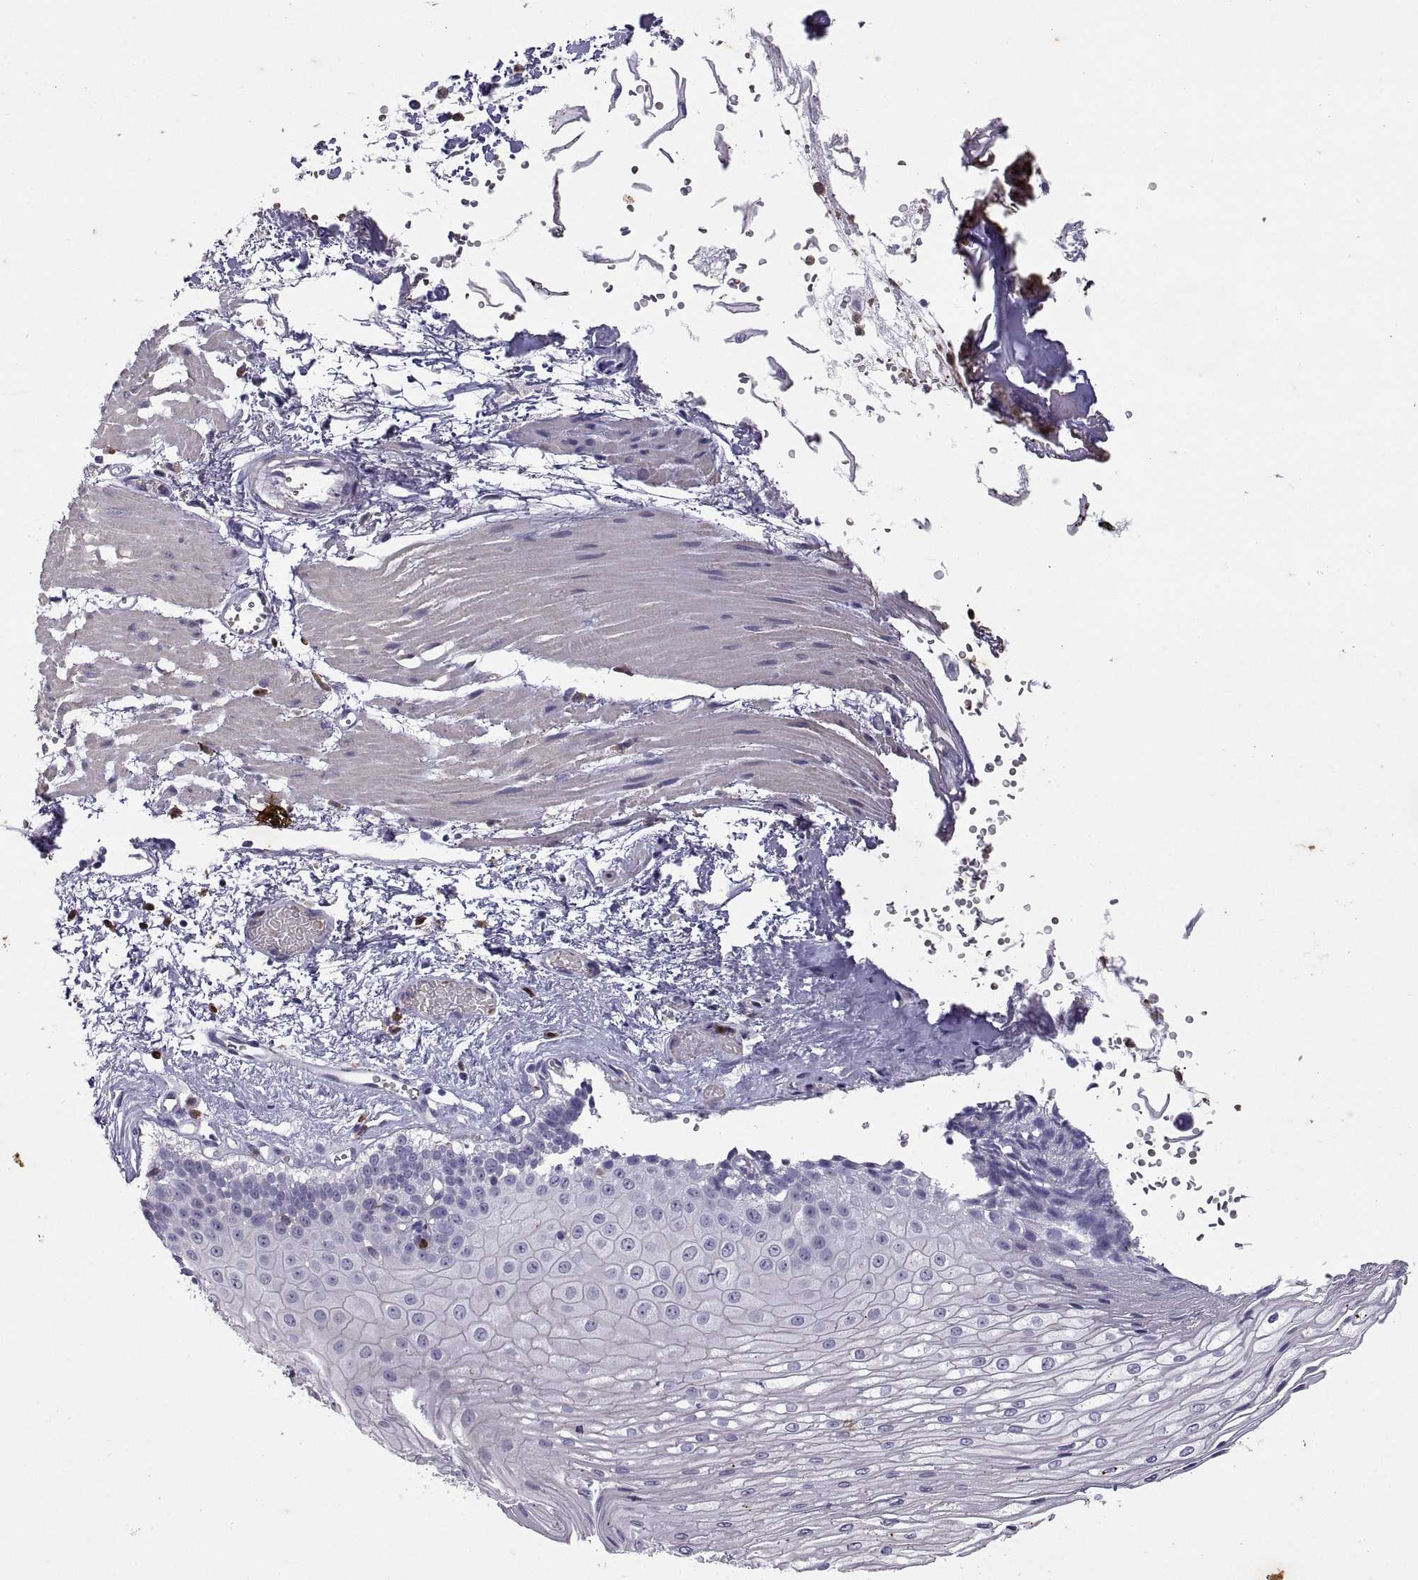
{"staining": {"intensity": "negative", "quantity": "none", "location": "none"}, "tissue": "esophagus", "cell_type": "Squamous epithelial cells", "image_type": "normal", "snomed": [{"axis": "morphology", "description": "Normal tissue, NOS"}, {"axis": "topography", "description": "Esophagus"}], "caption": "IHC image of benign human esophagus stained for a protein (brown), which demonstrates no positivity in squamous epithelial cells.", "gene": "DOK3", "patient": {"sex": "female", "age": 62}}